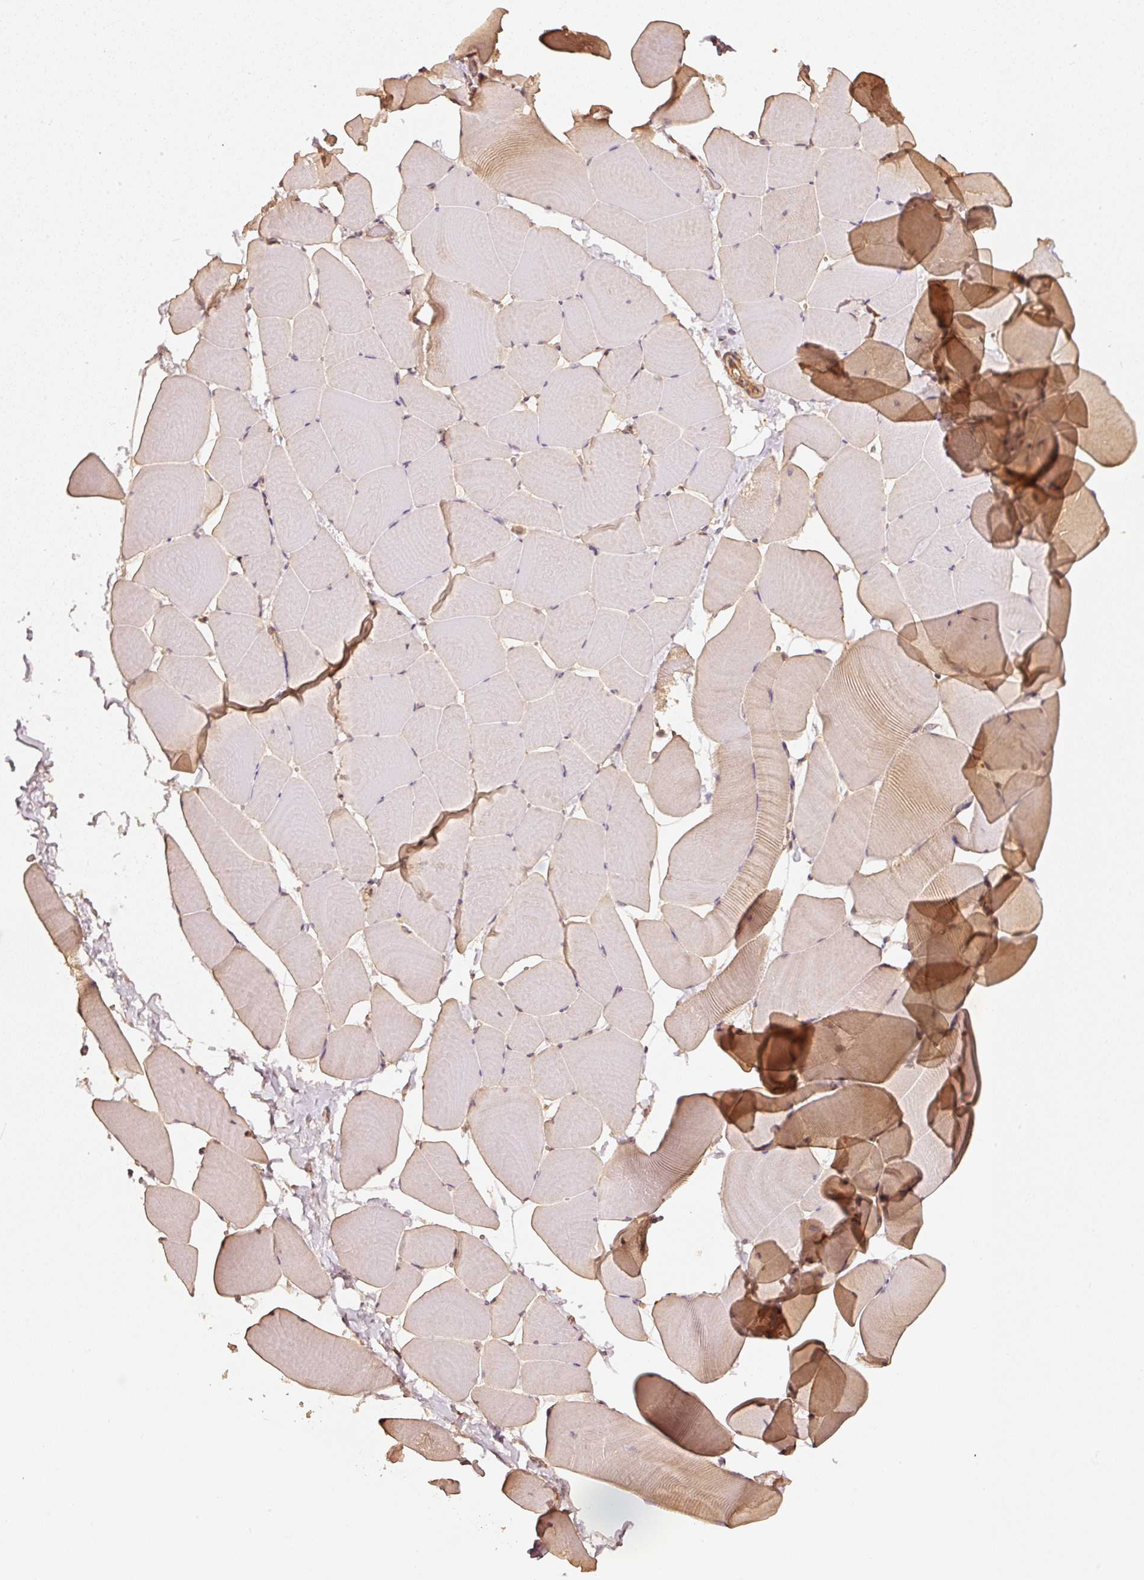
{"staining": {"intensity": "moderate", "quantity": "25%-75%", "location": "cytoplasmic/membranous,nuclear"}, "tissue": "skeletal muscle", "cell_type": "Myocytes", "image_type": "normal", "snomed": [{"axis": "morphology", "description": "Normal tissue, NOS"}, {"axis": "topography", "description": "Skeletal muscle"}], "caption": "Benign skeletal muscle shows moderate cytoplasmic/membranous,nuclear staining in approximately 25%-75% of myocytes, visualized by immunohistochemistry. The protein is stained brown, and the nuclei are stained in blue (DAB IHC with brightfield microscopy, high magnification).", "gene": "STAU1", "patient": {"sex": "male", "age": 25}}